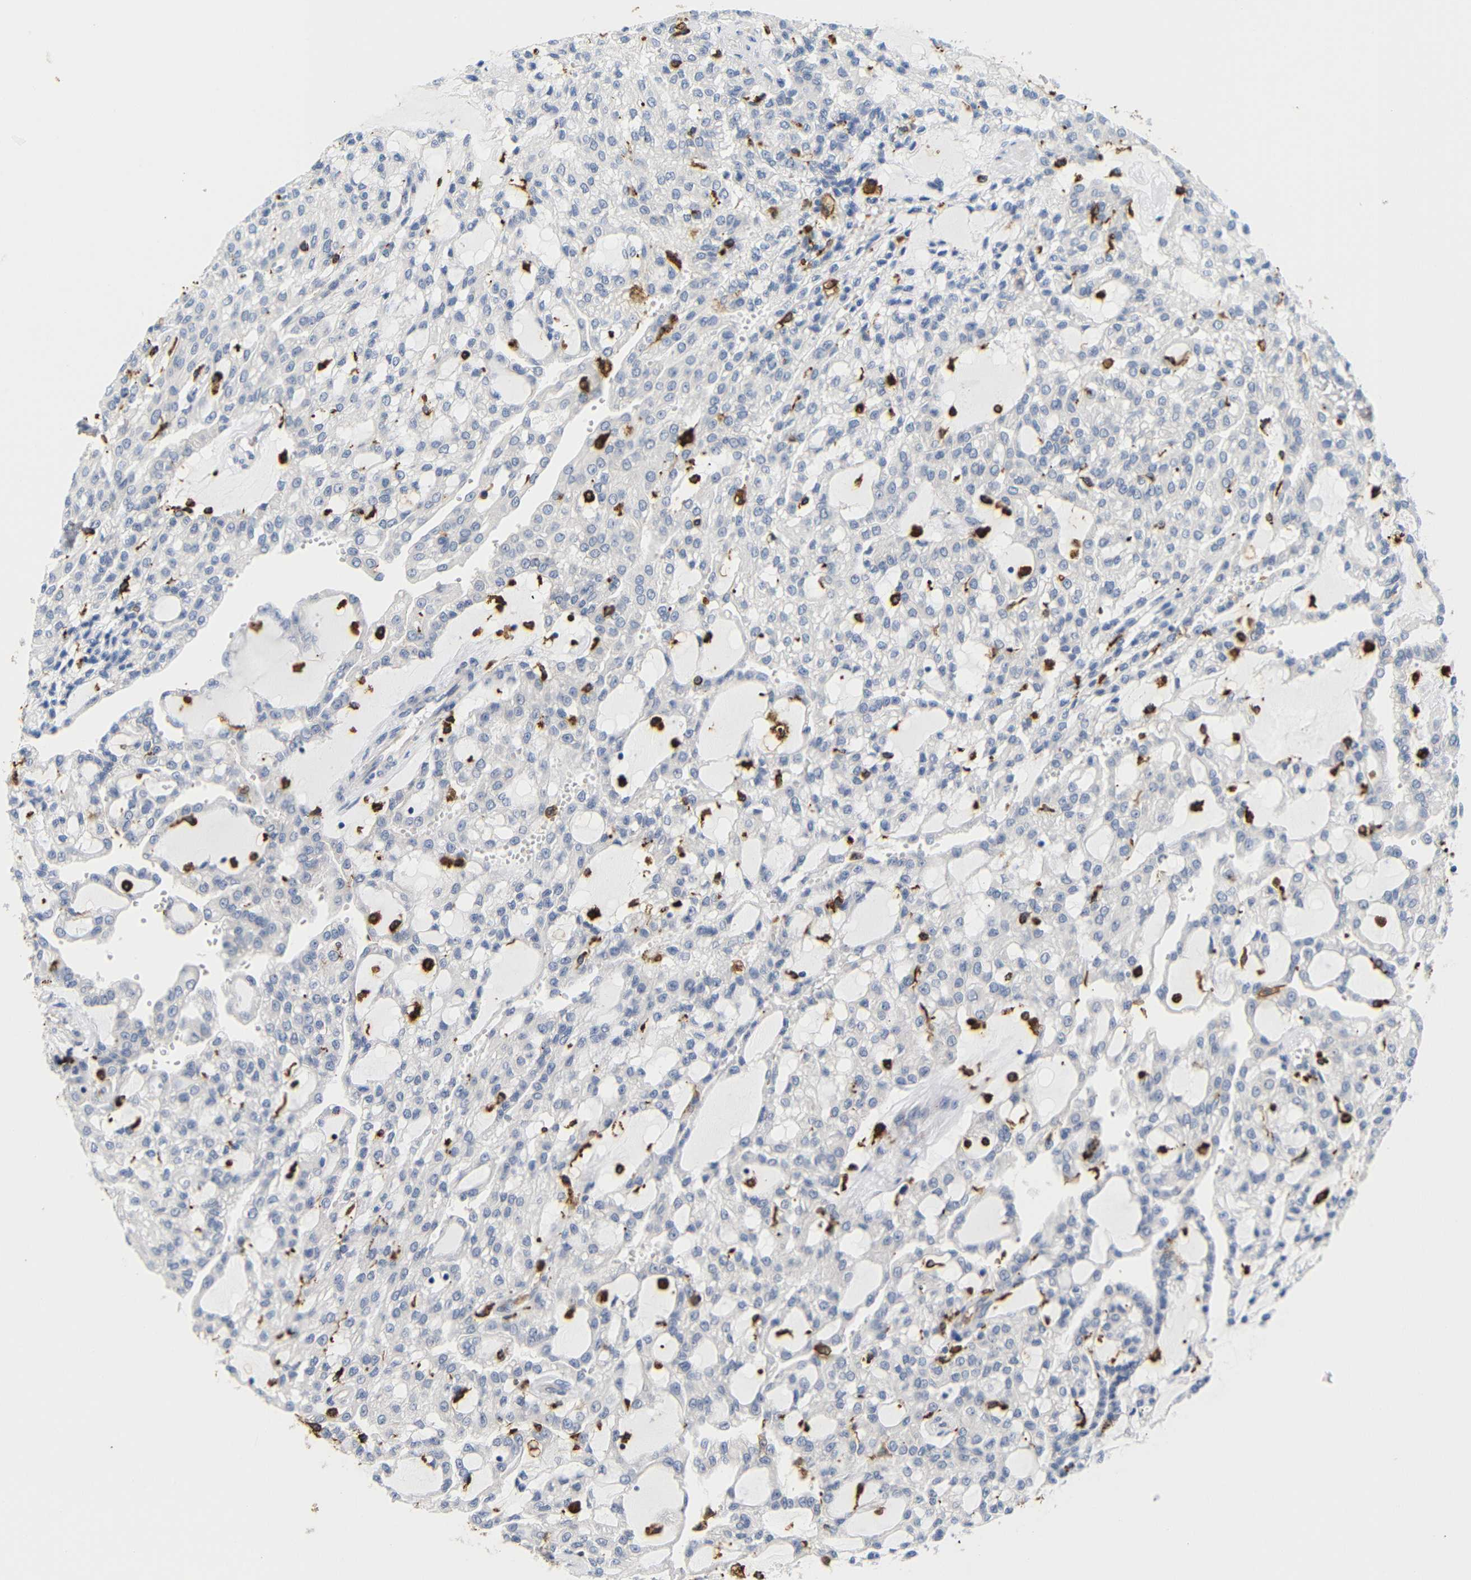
{"staining": {"intensity": "negative", "quantity": "none", "location": "none"}, "tissue": "renal cancer", "cell_type": "Tumor cells", "image_type": "cancer", "snomed": [{"axis": "morphology", "description": "Adenocarcinoma, NOS"}, {"axis": "topography", "description": "Kidney"}], "caption": "DAB immunohistochemical staining of adenocarcinoma (renal) displays no significant expression in tumor cells.", "gene": "HLA-DQB1", "patient": {"sex": "male", "age": 63}}